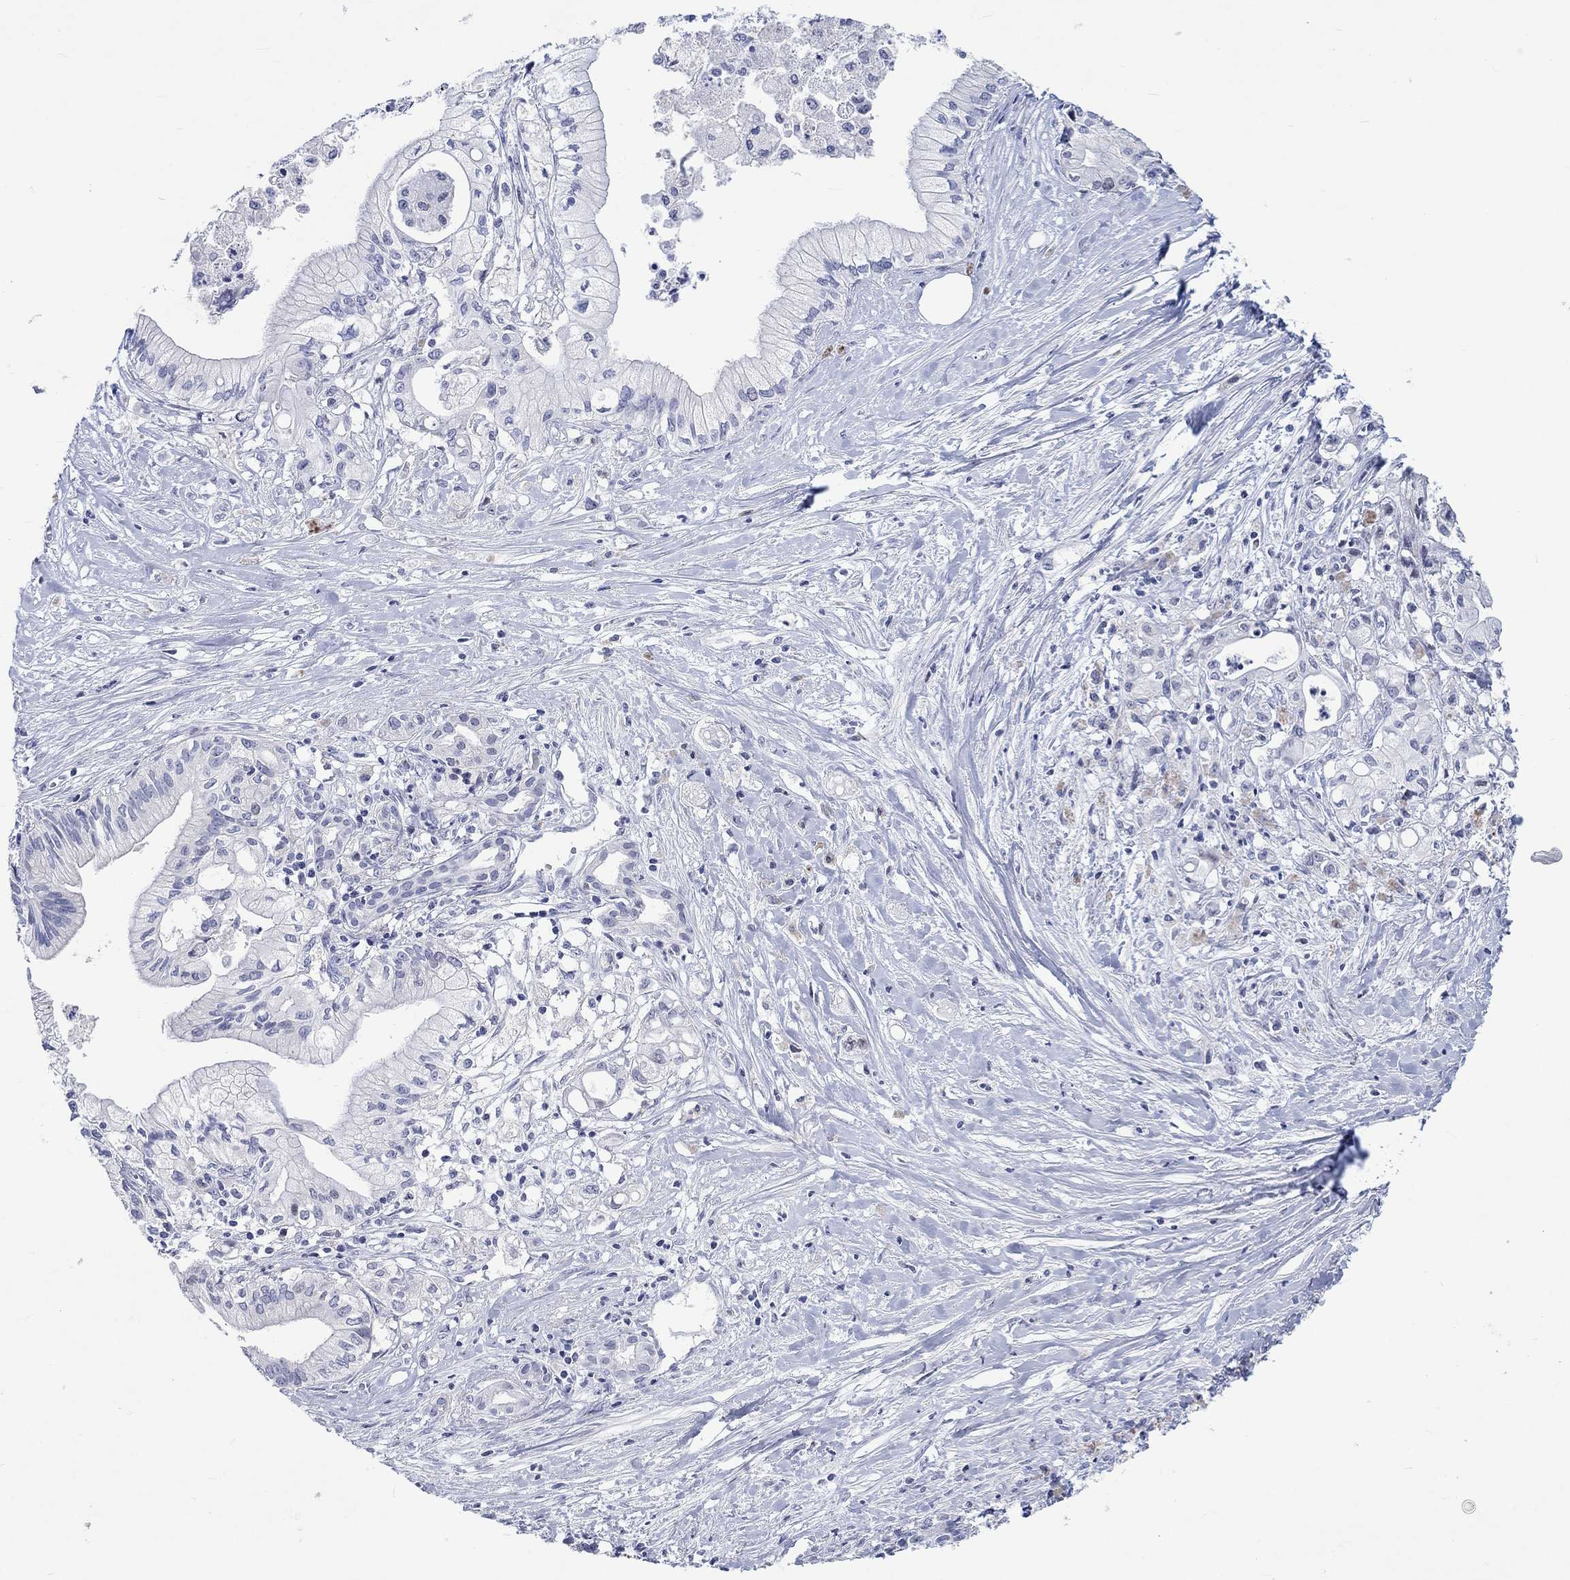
{"staining": {"intensity": "negative", "quantity": "none", "location": "none"}, "tissue": "pancreatic cancer", "cell_type": "Tumor cells", "image_type": "cancer", "snomed": [{"axis": "morphology", "description": "Adenocarcinoma, NOS"}, {"axis": "topography", "description": "Pancreas"}], "caption": "Image shows no protein staining in tumor cells of pancreatic cancer tissue.", "gene": "CDCA2", "patient": {"sex": "male", "age": 71}}